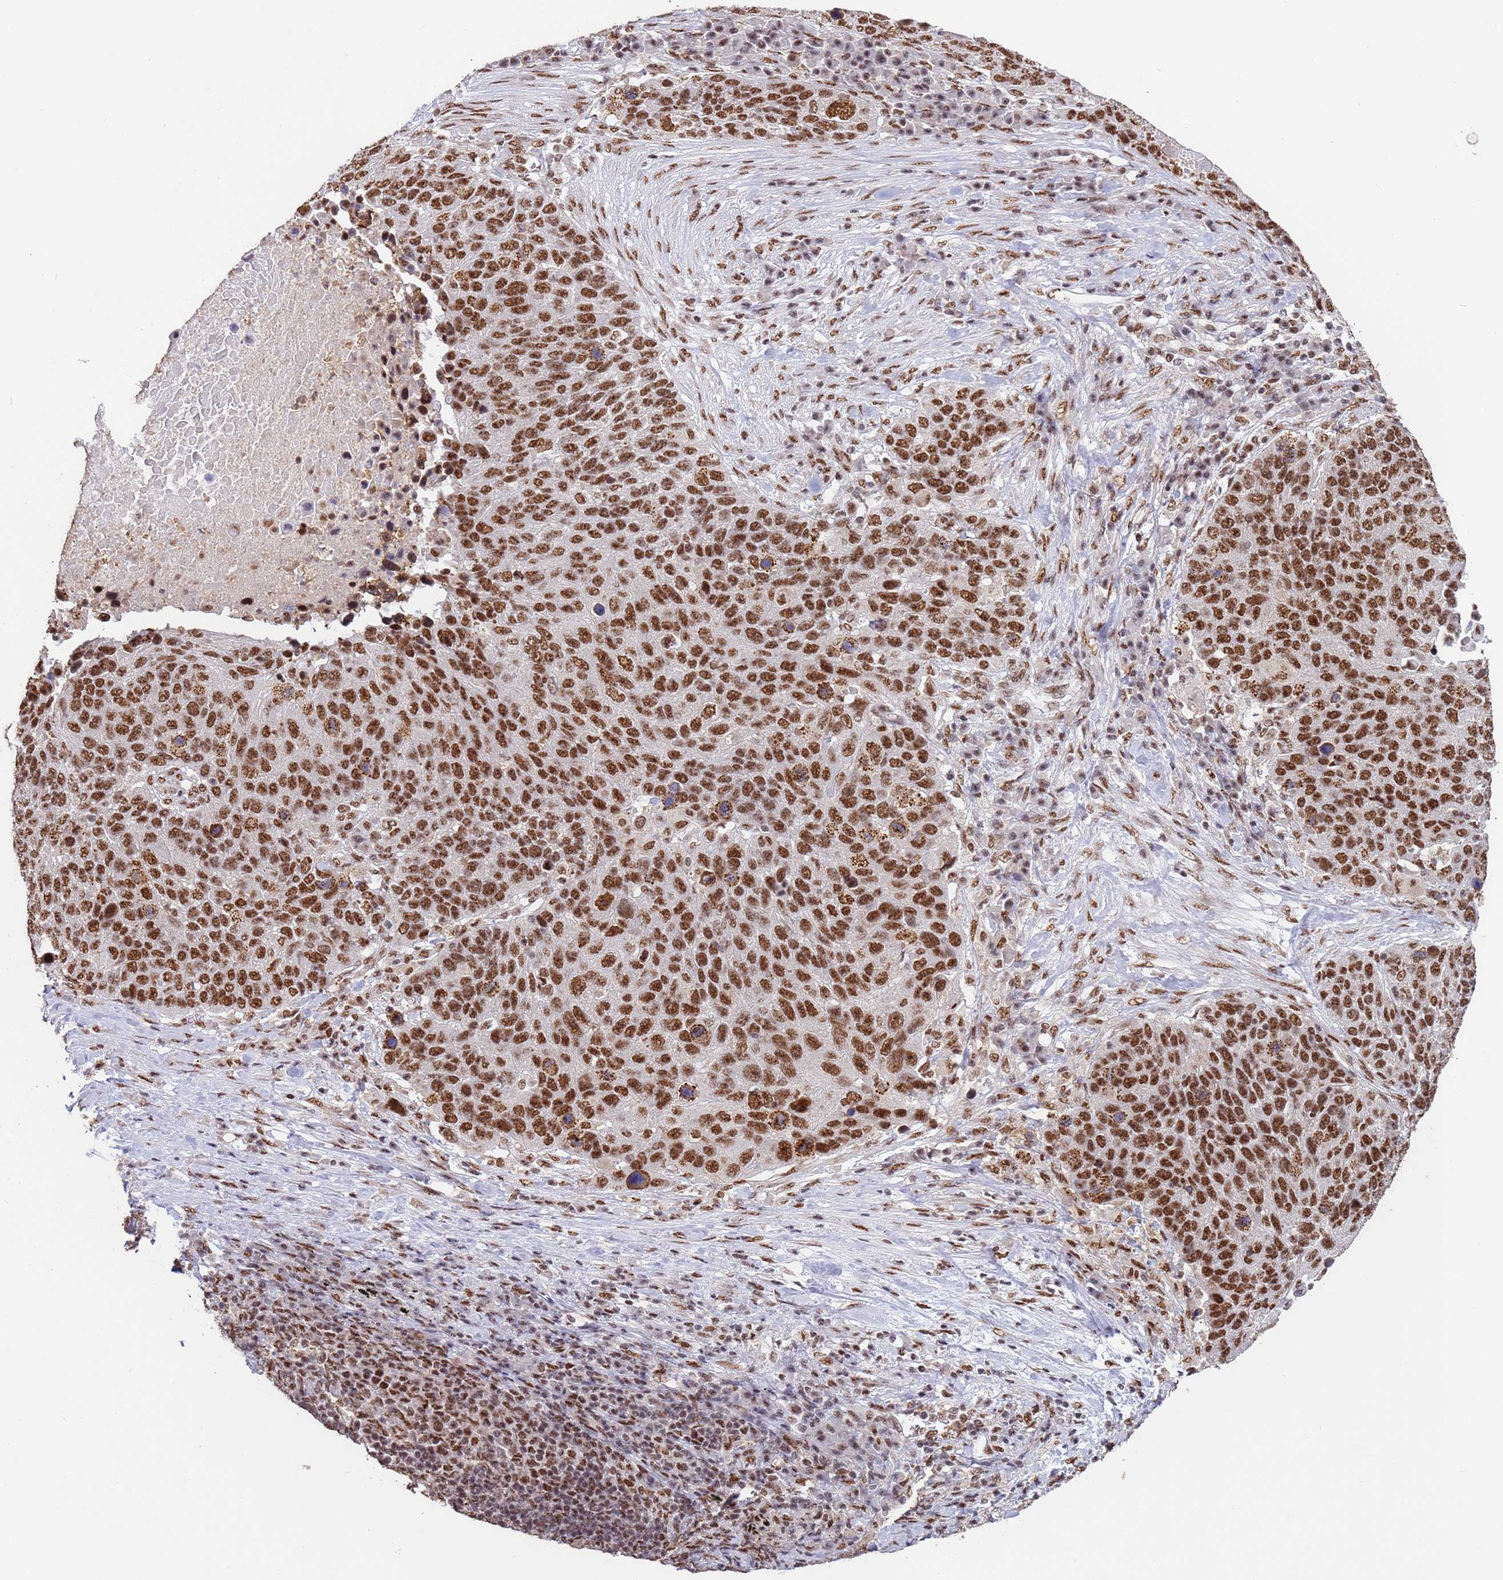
{"staining": {"intensity": "moderate", "quantity": ">75%", "location": "nuclear"}, "tissue": "lung cancer", "cell_type": "Tumor cells", "image_type": "cancer", "snomed": [{"axis": "morphology", "description": "Normal tissue, NOS"}, {"axis": "morphology", "description": "Squamous cell carcinoma, NOS"}, {"axis": "topography", "description": "Lymph node"}, {"axis": "topography", "description": "Lung"}], "caption": "Protein staining of lung cancer (squamous cell carcinoma) tissue exhibits moderate nuclear positivity in about >75% of tumor cells. Using DAB (brown) and hematoxylin (blue) stains, captured at high magnification using brightfield microscopy.", "gene": "ESF1", "patient": {"sex": "male", "age": 66}}